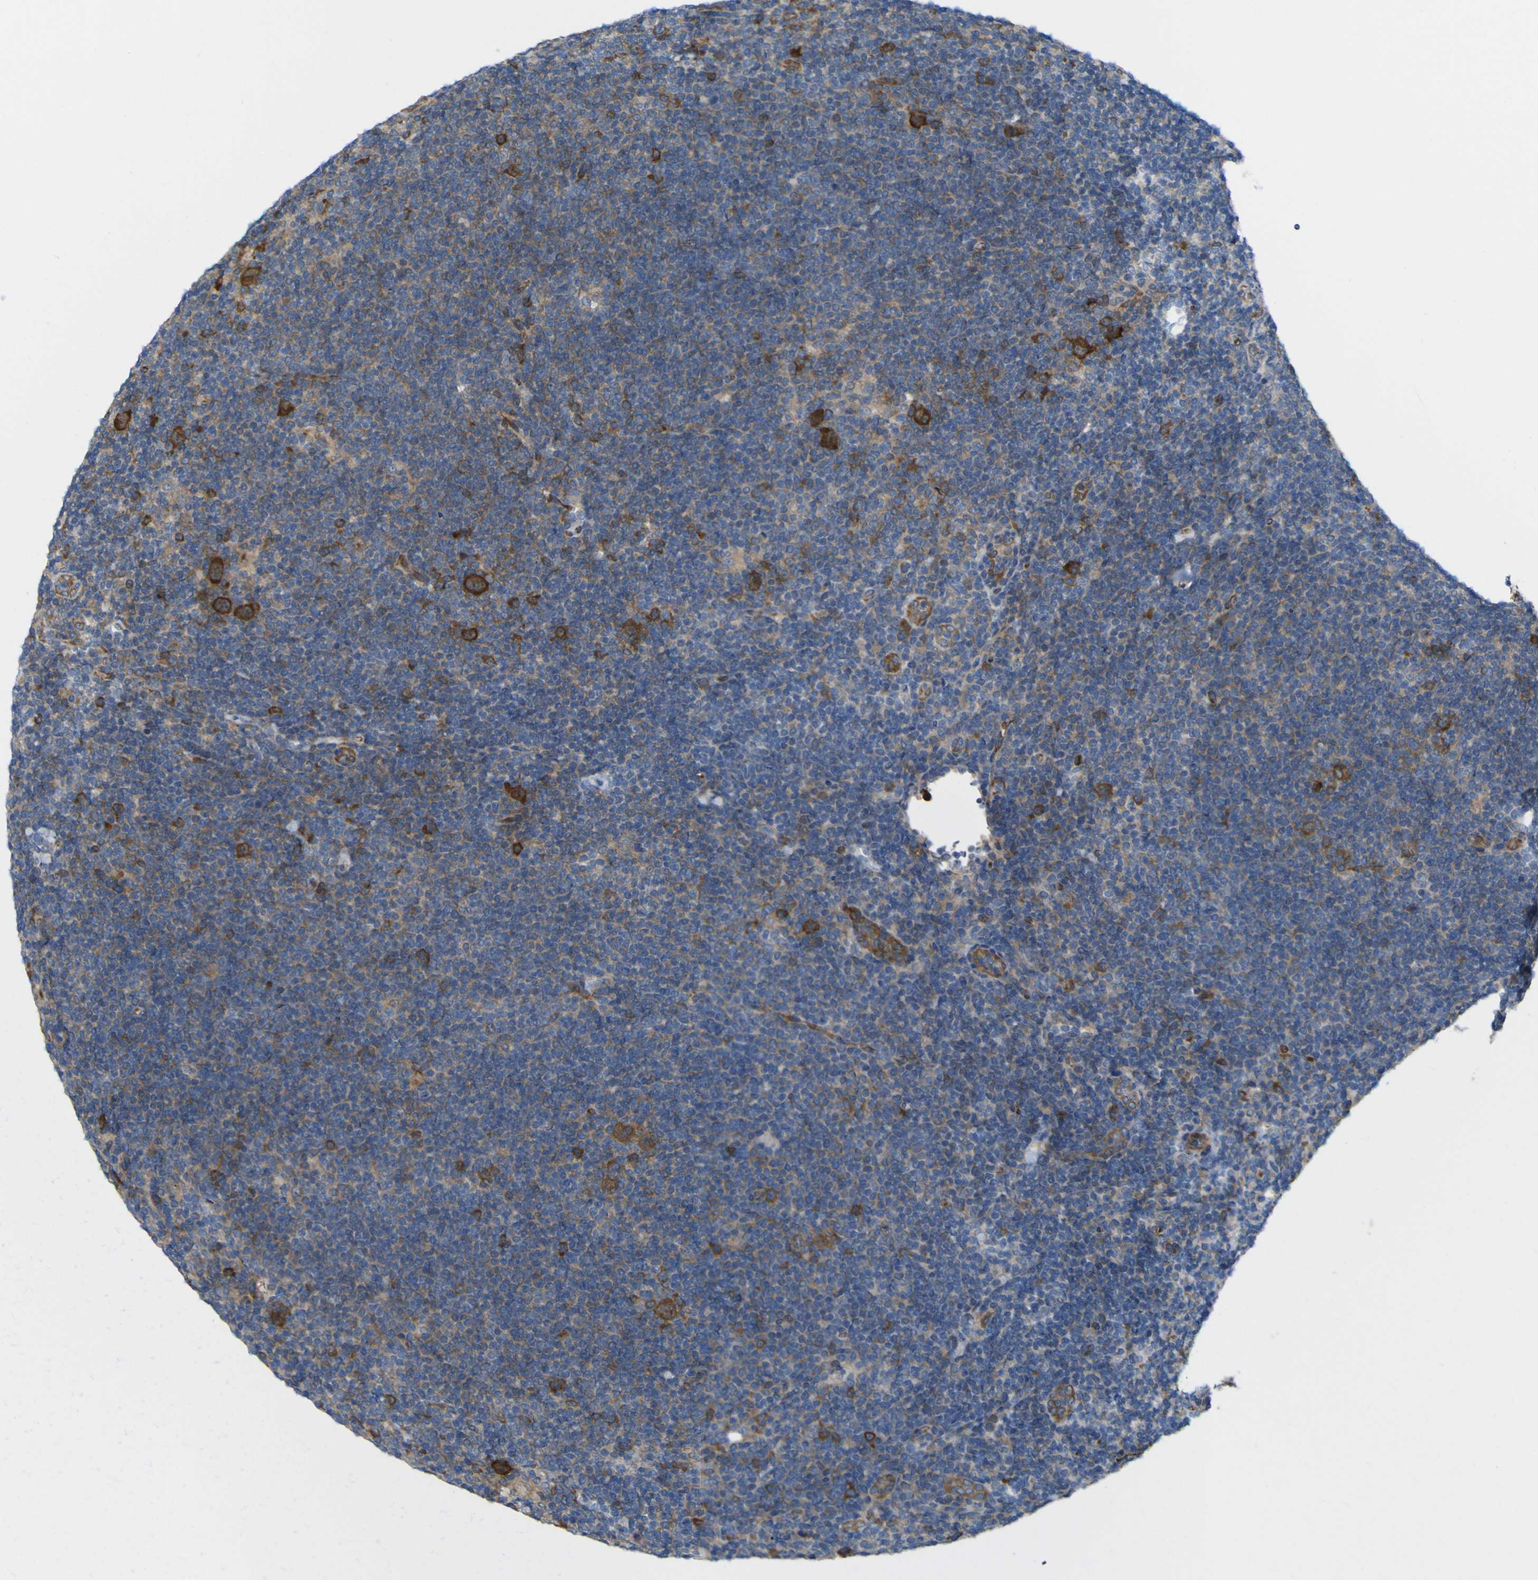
{"staining": {"intensity": "strong", "quantity": ">75%", "location": "cytoplasmic/membranous"}, "tissue": "lymphoma", "cell_type": "Tumor cells", "image_type": "cancer", "snomed": [{"axis": "morphology", "description": "Hodgkin's disease, NOS"}, {"axis": "topography", "description": "Lymph node"}], "caption": "Human lymphoma stained with a protein marker demonstrates strong staining in tumor cells.", "gene": "JPH1", "patient": {"sex": "female", "age": 57}}